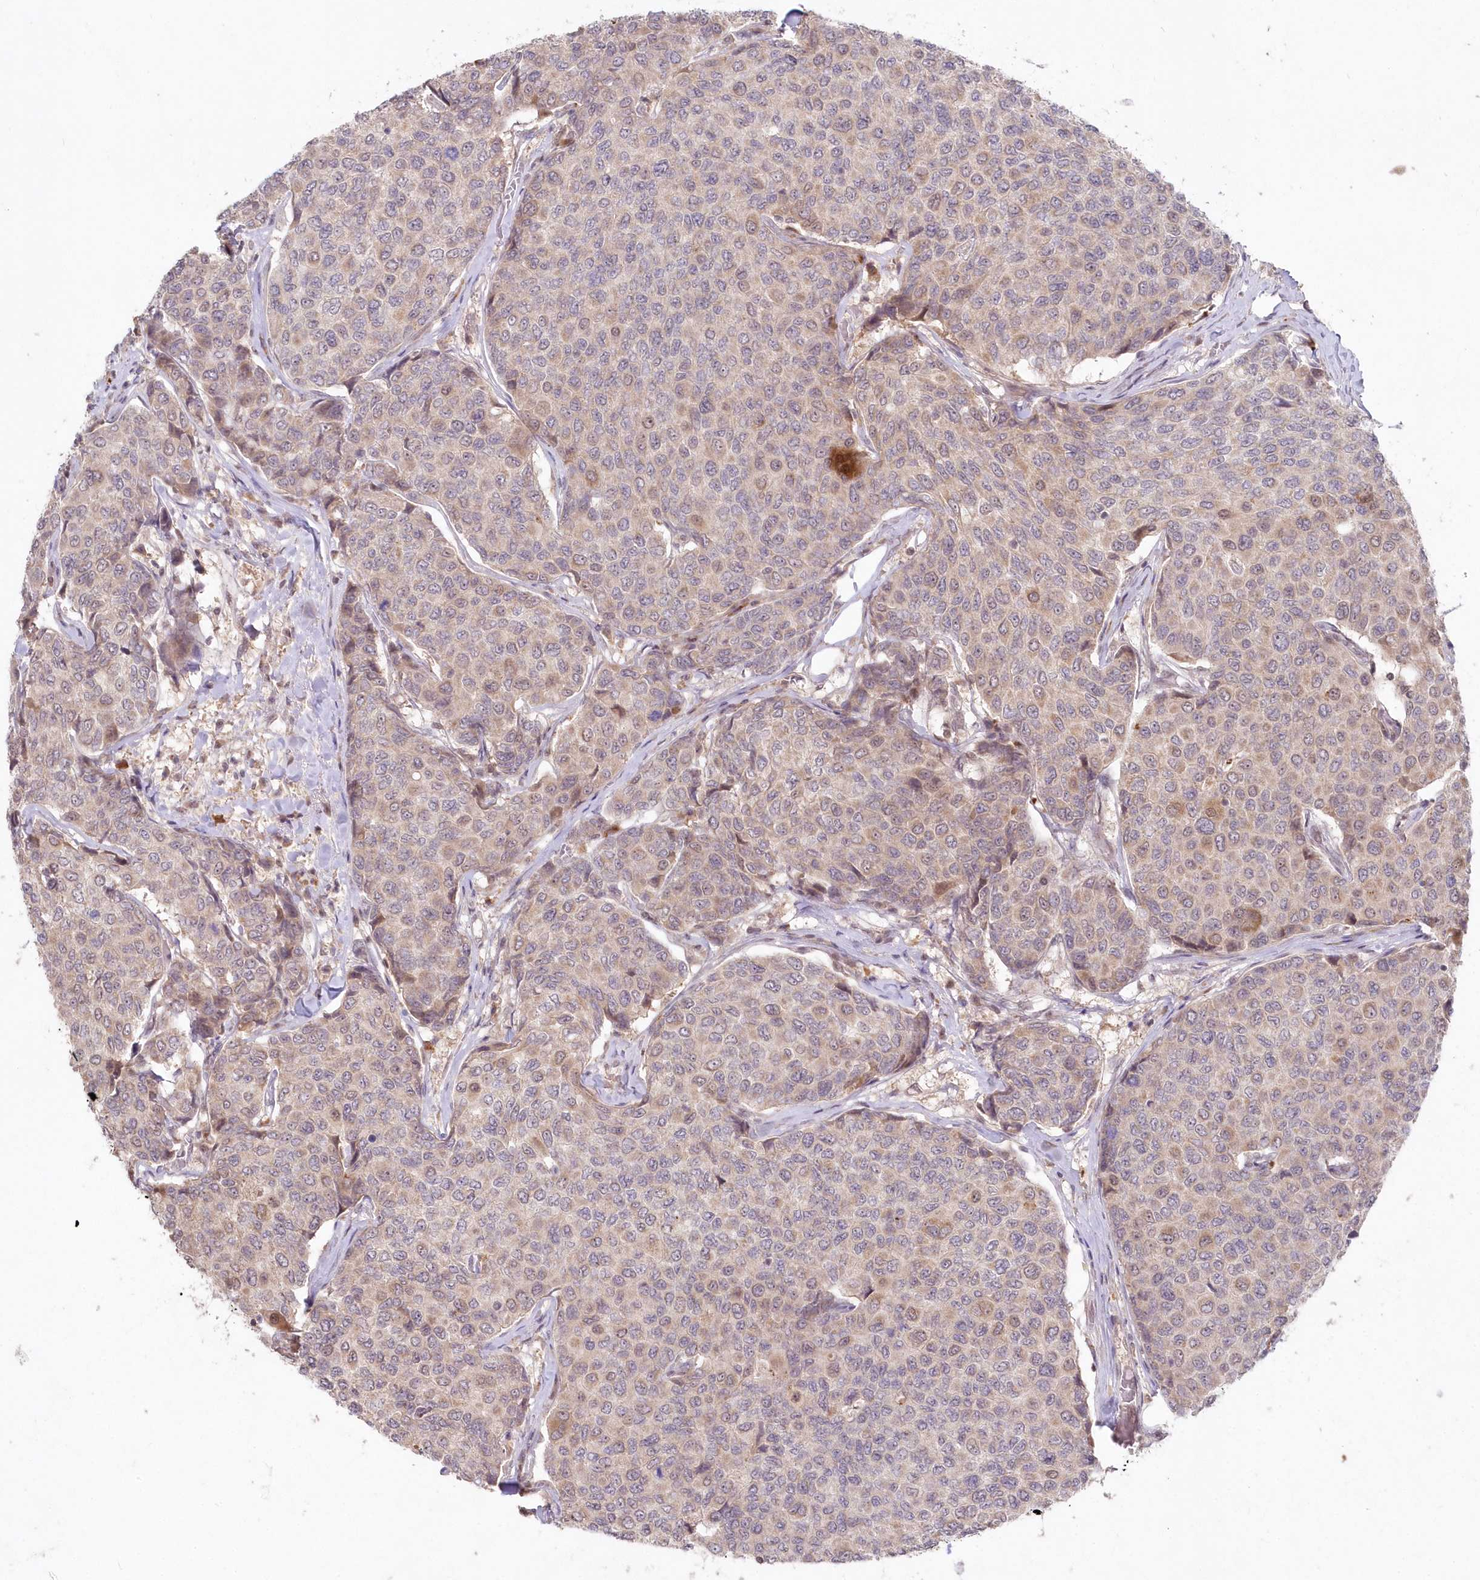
{"staining": {"intensity": "weak", "quantity": "<25%", "location": "cytoplasmic/membranous"}, "tissue": "breast cancer", "cell_type": "Tumor cells", "image_type": "cancer", "snomed": [{"axis": "morphology", "description": "Duct carcinoma"}, {"axis": "topography", "description": "Breast"}], "caption": "Protein analysis of breast cancer (invasive ductal carcinoma) reveals no significant staining in tumor cells. (DAB immunohistochemistry visualized using brightfield microscopy, high magnification).", "gene": "ASCC1", "patient": {"sex": "female", "age": 55}}